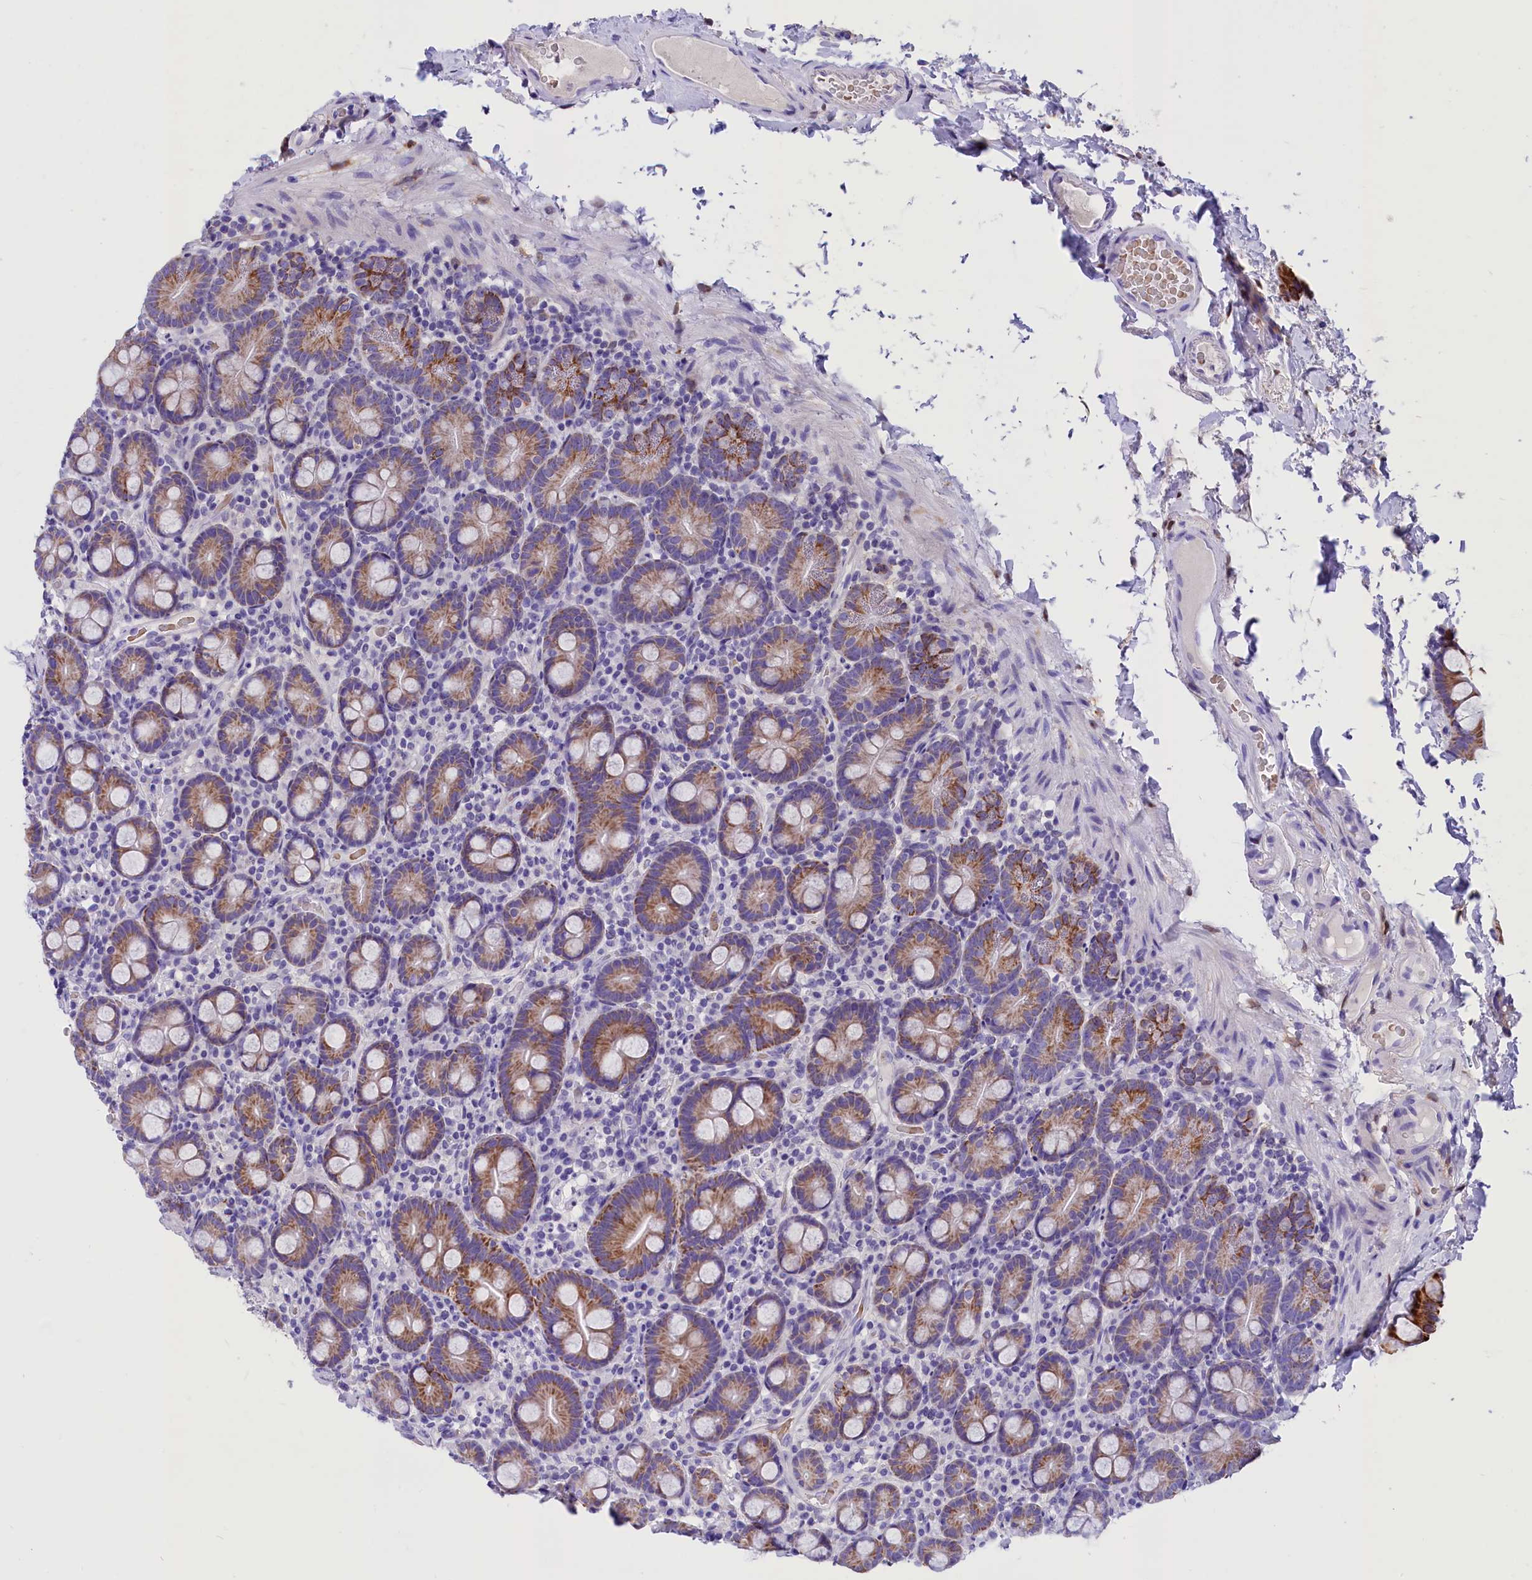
{"staining": {"intensity": "moderate", "quantity": "25%-75%", "location": "cytoplasmic/membranous"}, "tissue": "small intestine", "cell_type": "Glandular cells", "image_type": "normal", "snomed": [{"axis": "morphology", "description": "Normal tissue, NOS"}, {"axis": "topography", "description": "Small intestine"}], "caption": "A photomicrograph showing moderate cytoplasmic/membranous positivity in about 25%-75% of glandular cells in benign small intestine, as visualized by brown immunohistochemical staining.", "gene": "ABAT", "patient": {"sex": "female", "age": 68}}